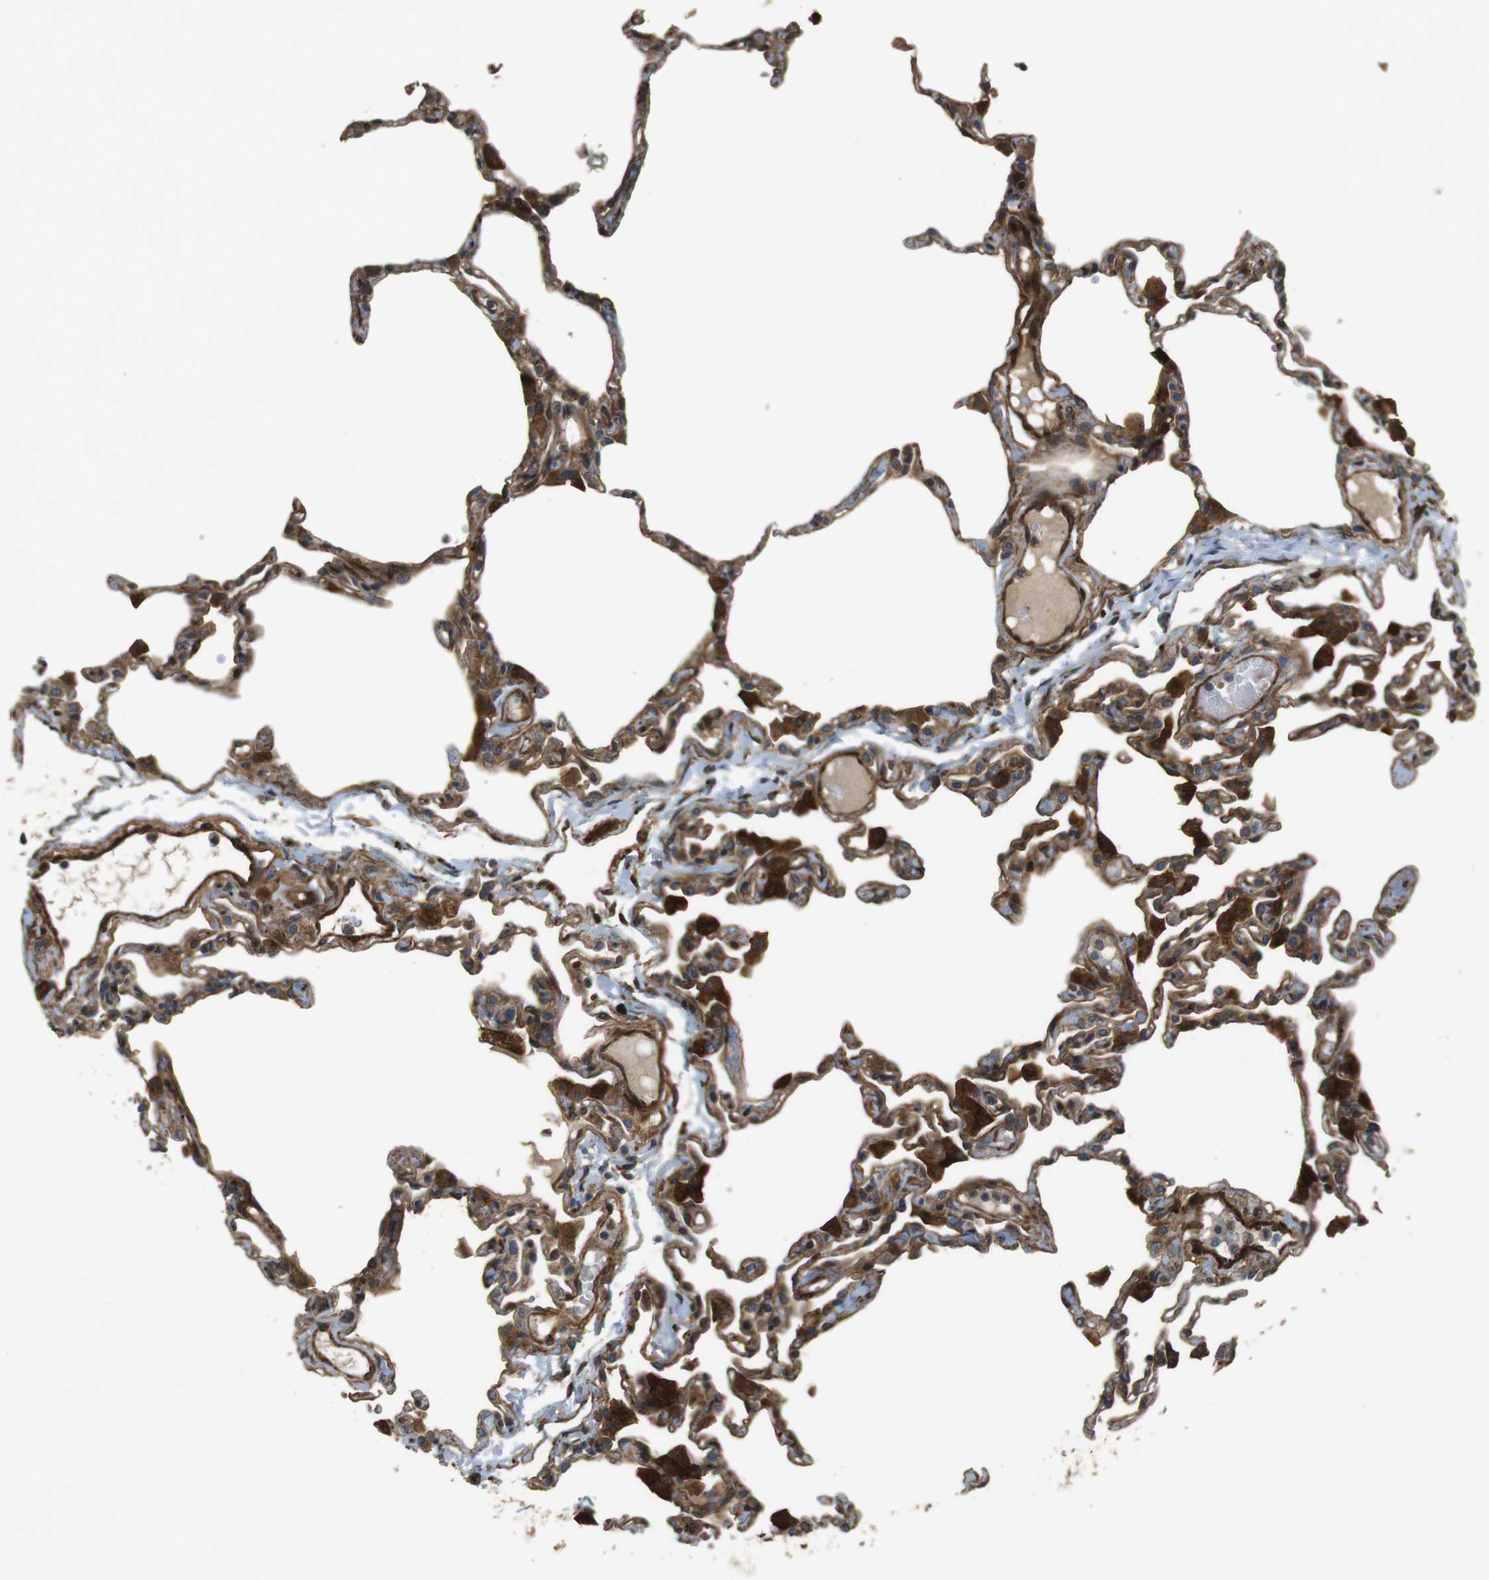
{"staining": {"intensity": "moderate", "quantity": ">75%", "location": "cytoplasmic/membranous"}, "tissue": "lung", "cell_type": "Alveolar cells", "image_type": "normal", "snomed": [{"axis": "morphology", "description": "Normal tissue, NOS"}, {"axis": "topography", "description": "Lung"}], "caption": "The immunohistochemical stain shows moderate cytoplasmic/membranous staining in alveolar cells of normal lung. Immunohistochemistry stains the protein of interest in brown and the nuclei are stained blue.", "gene": "MSRB3", "patient": {"sex": "female", "age": 49}}